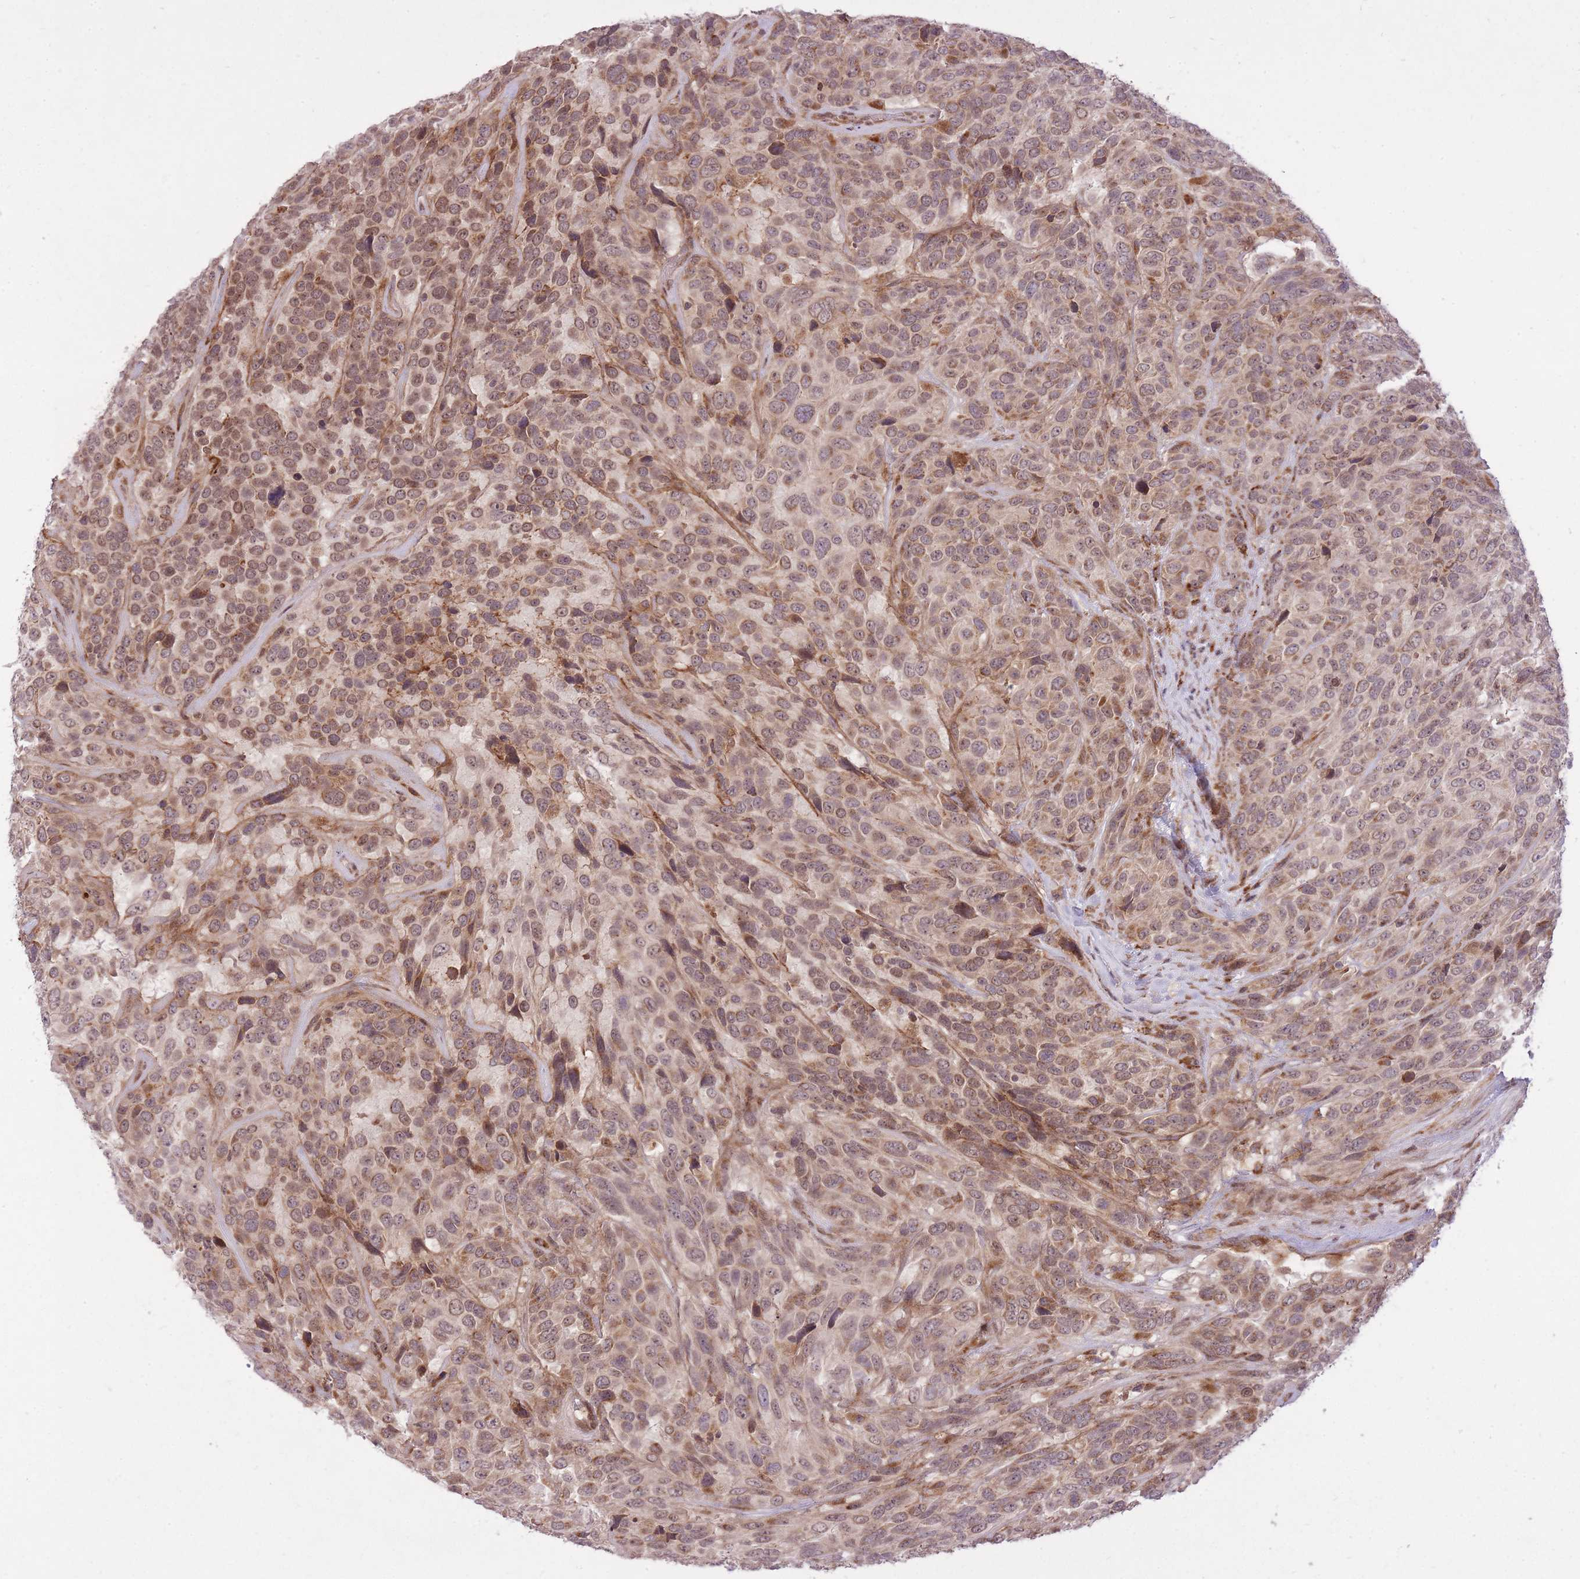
{"staining": {"intensity": "moderate", "quantity": ">75%", "location": "cytoplasmic/membranous,nuclear"}, "tissue": "urothelial cancer", "cell_type": "Tumor cells", "image_type": "cancer", "snomed": [{"axis": "morphology", "description": "Urothelial carcinoma, High grade"}, {"axis": "topography", "description": "Urinary bladder"}], "caption": "IHC of urothelial cancer shows medium levels of moderate cytoplasmic/membranous and nuclear staining in approximately >75% of tumor cells. (DAB = brown stain, brightfield microscopy at high magnification).", "gene": "ZNF391", "patient": {"sex": "female", "age": 70}}